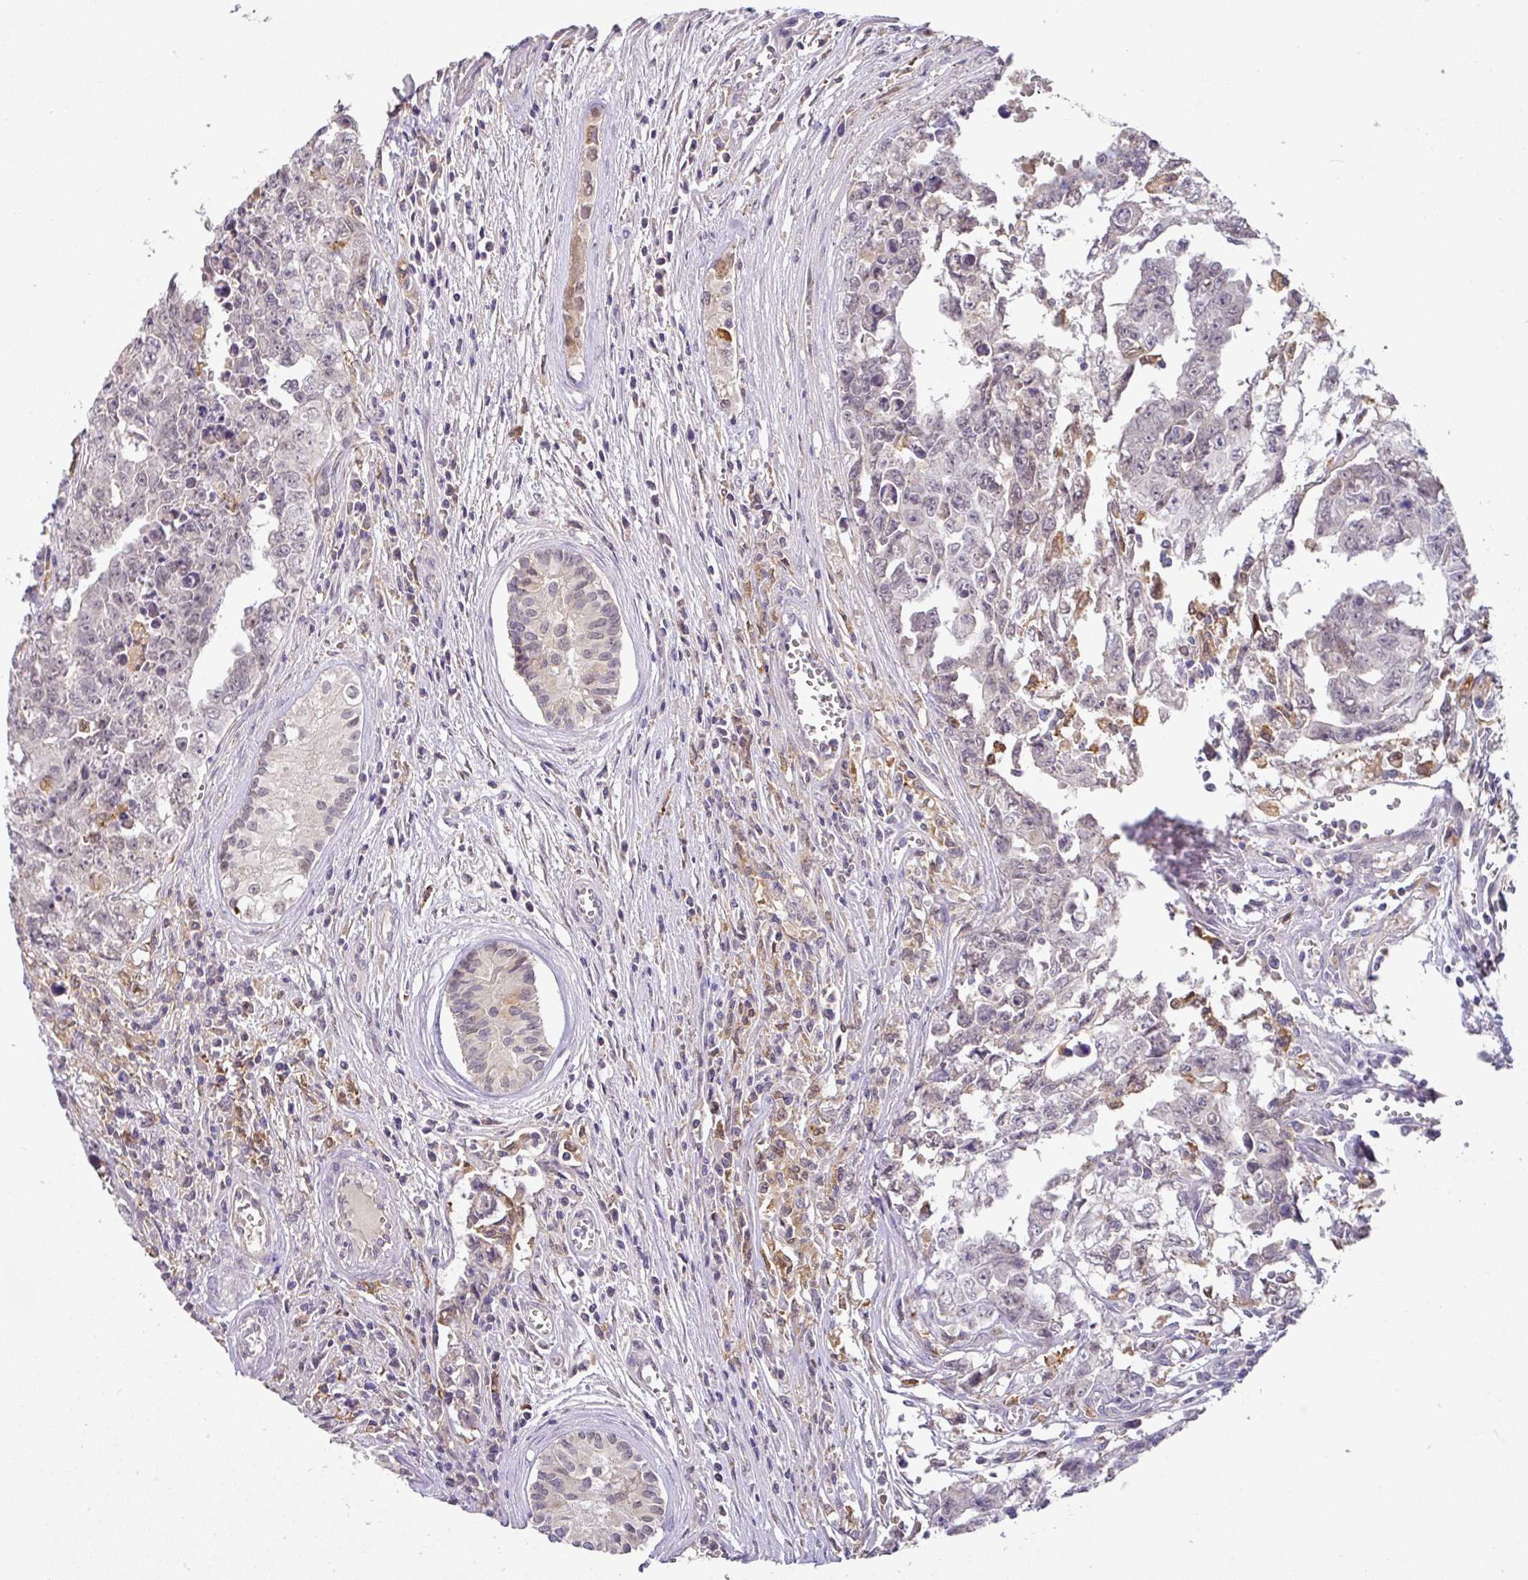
{"staining": {"intensity": "negative", "quantity": "none", "location": "none"}, "tissue": "testis cancer", "cell_type": "Tumor cells", "image_type": "cancer", "snomed": [{"axis": "morphology", "description": "Carcinoma, Embryonal, NOS"}, {"axis": "topography", "description": "Testis"}], "caption": "DAB (3,3'-diaminobenzidine) immunohistochemical staining of testis cancer exhibits no significant staining in tumor cells.", "gene": "GCNT7", "patient": {"sex": "male", "age": 24}}